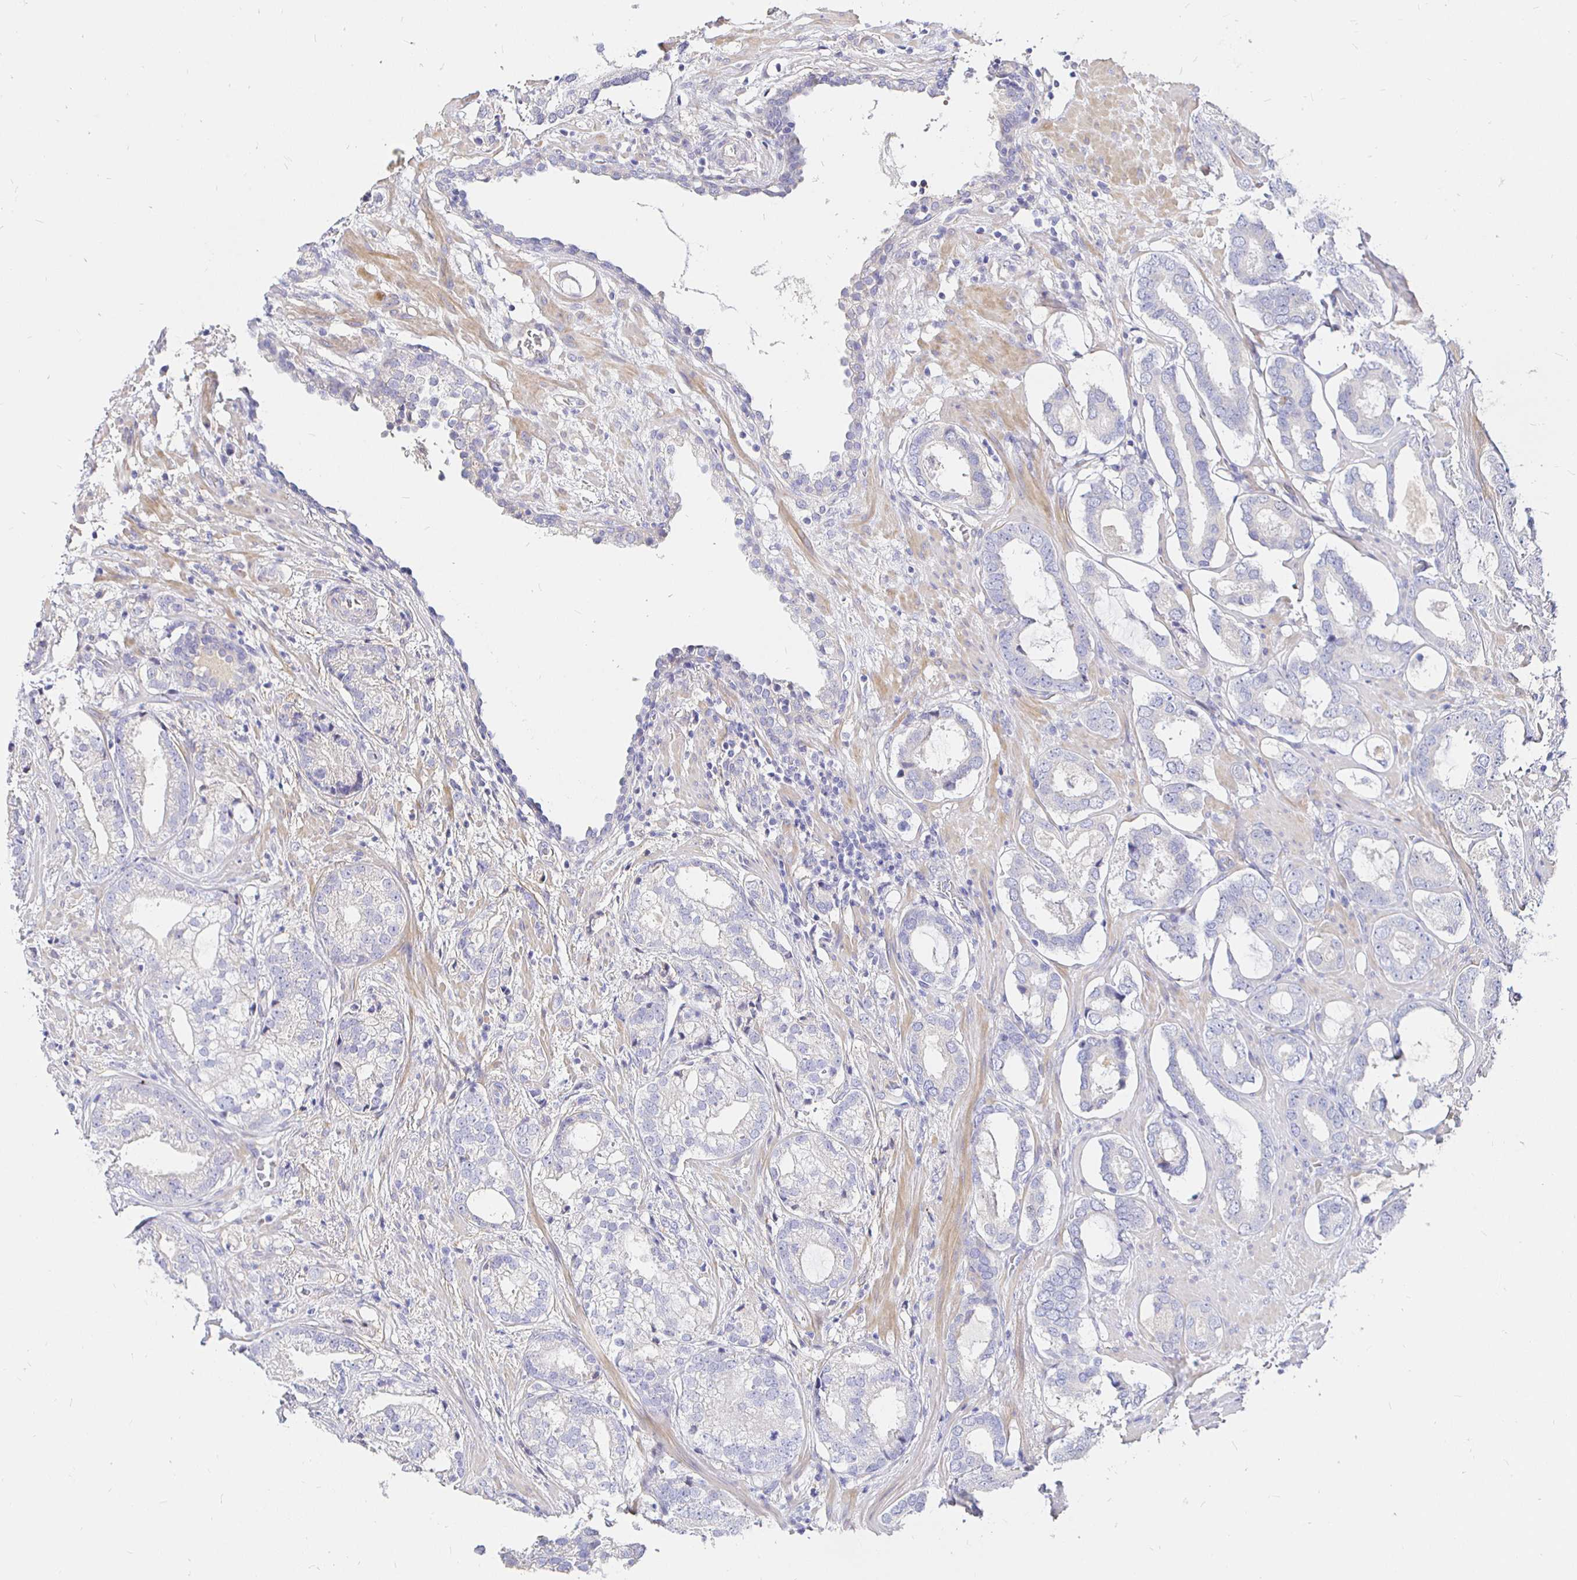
{"staining": {"intensity": "negative", "quantity": "none", "location": "none"}, "tissue": "prostate cancer", "cell_type": "Tumor cells", "image_type": "cancer", "snomed": [{"axis": "morphology", "description": "Adenocarcinoma, High grade"}, {"axis": "topography", "description": "Prostate"}], "caption": "Prostate cancer (high-grade adenocarcinoma) stained for a protein using immunohistochemistry displays no positivity tumor cells.", "gene": "PALM2AKAP2", "patient": {"sex": "male", "age": 75}}